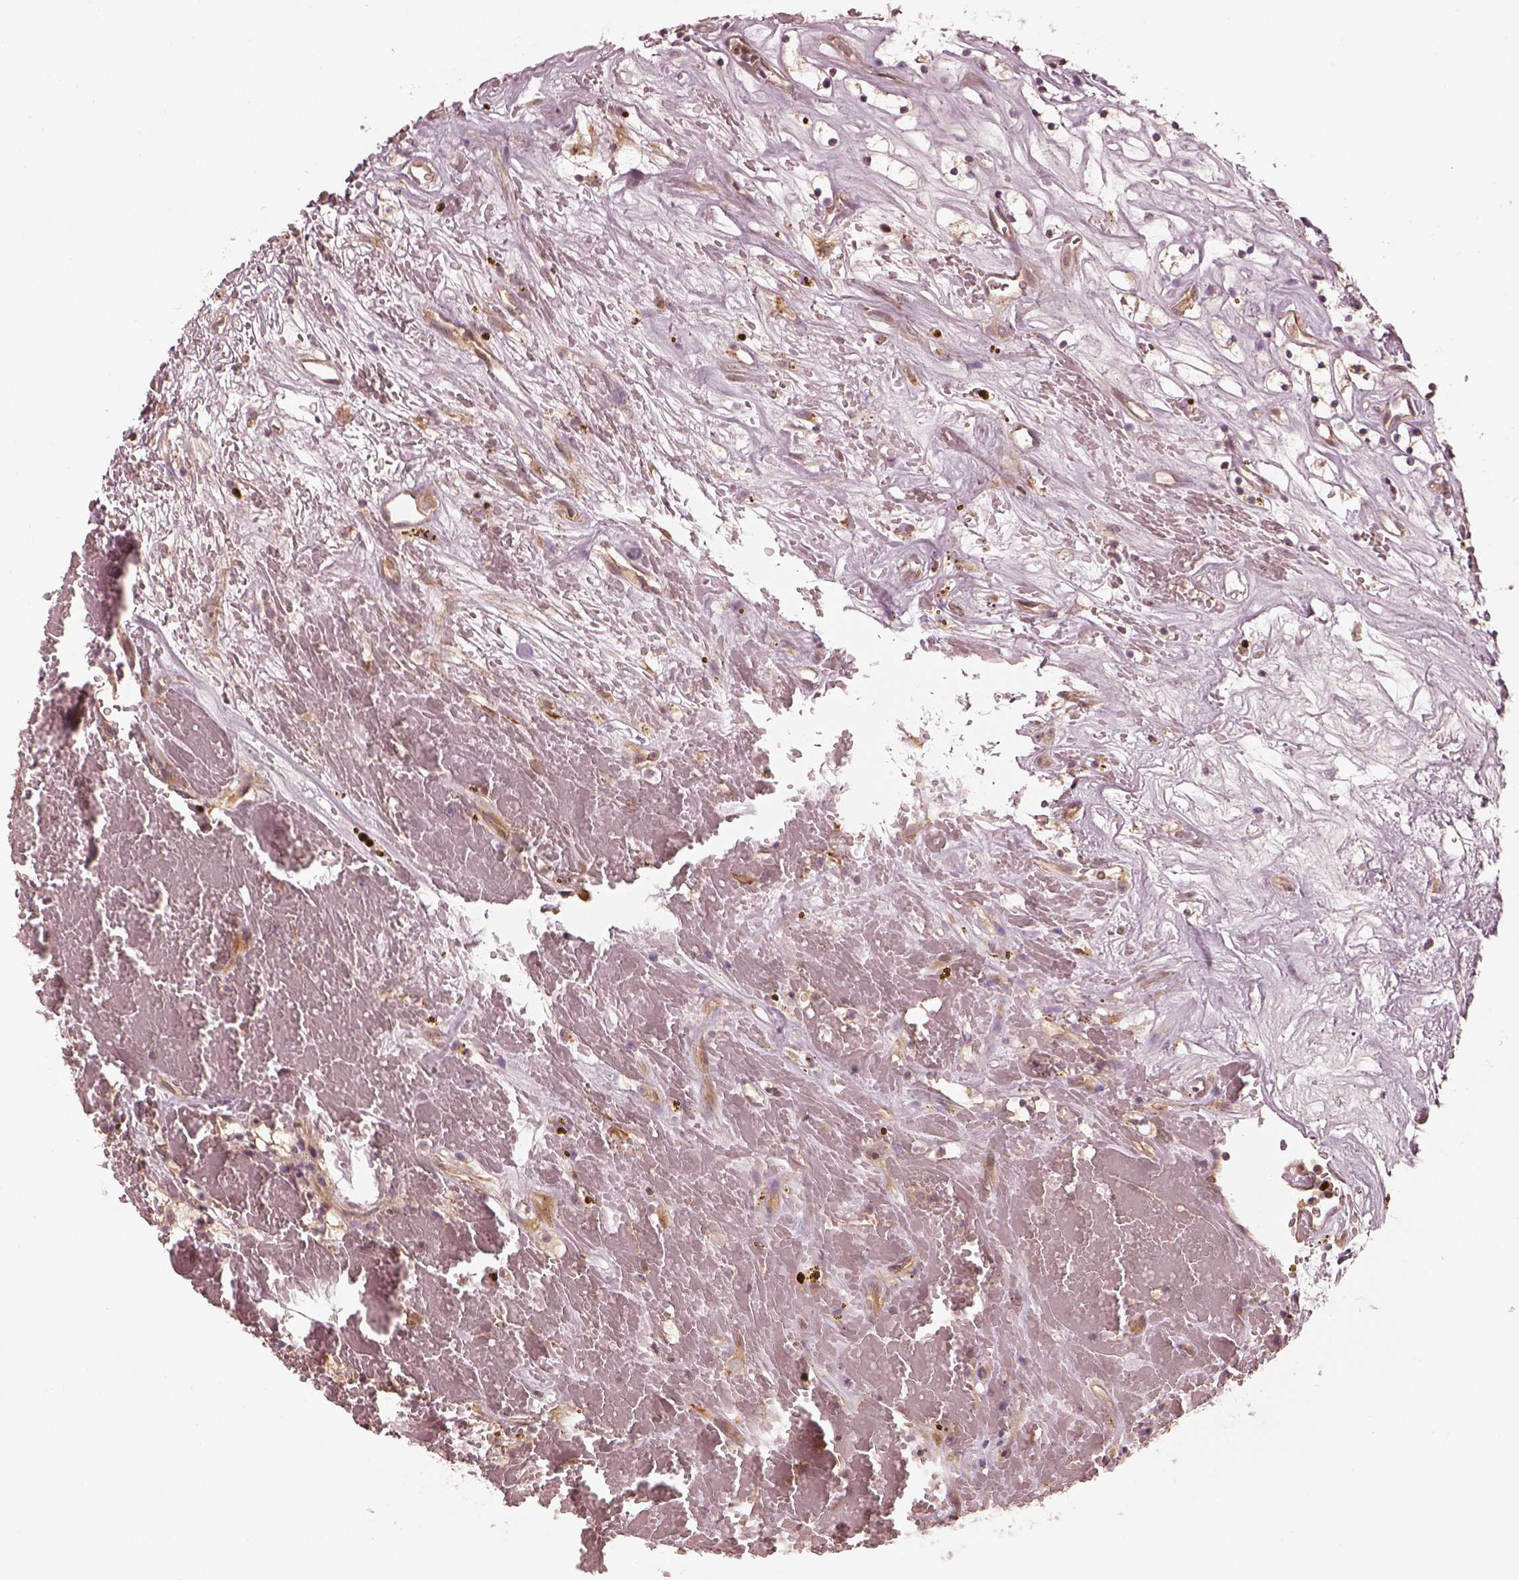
{"staining": {"intensity": "weak", "quantity": ">75%", "location": "cytoplasmic/membranous"}, "tissue": "renal cancer", "cell_type": "Tumor cells", "image_type": "cancer", "snomed": [{"axis": "morphology", "description": "Adenocarcinoma, NOS"}, {"axis": "topography", "description": "Kidney"}], "caption": "There is low levels of weak cytoplasmic/membranous positivity in tumor cells of adenocarcinoma (renal), as demonstrated by immunohistochemical staining (brown color).", "gene": "FAM107B", "patient": {"sex": "female", "age": 64}}